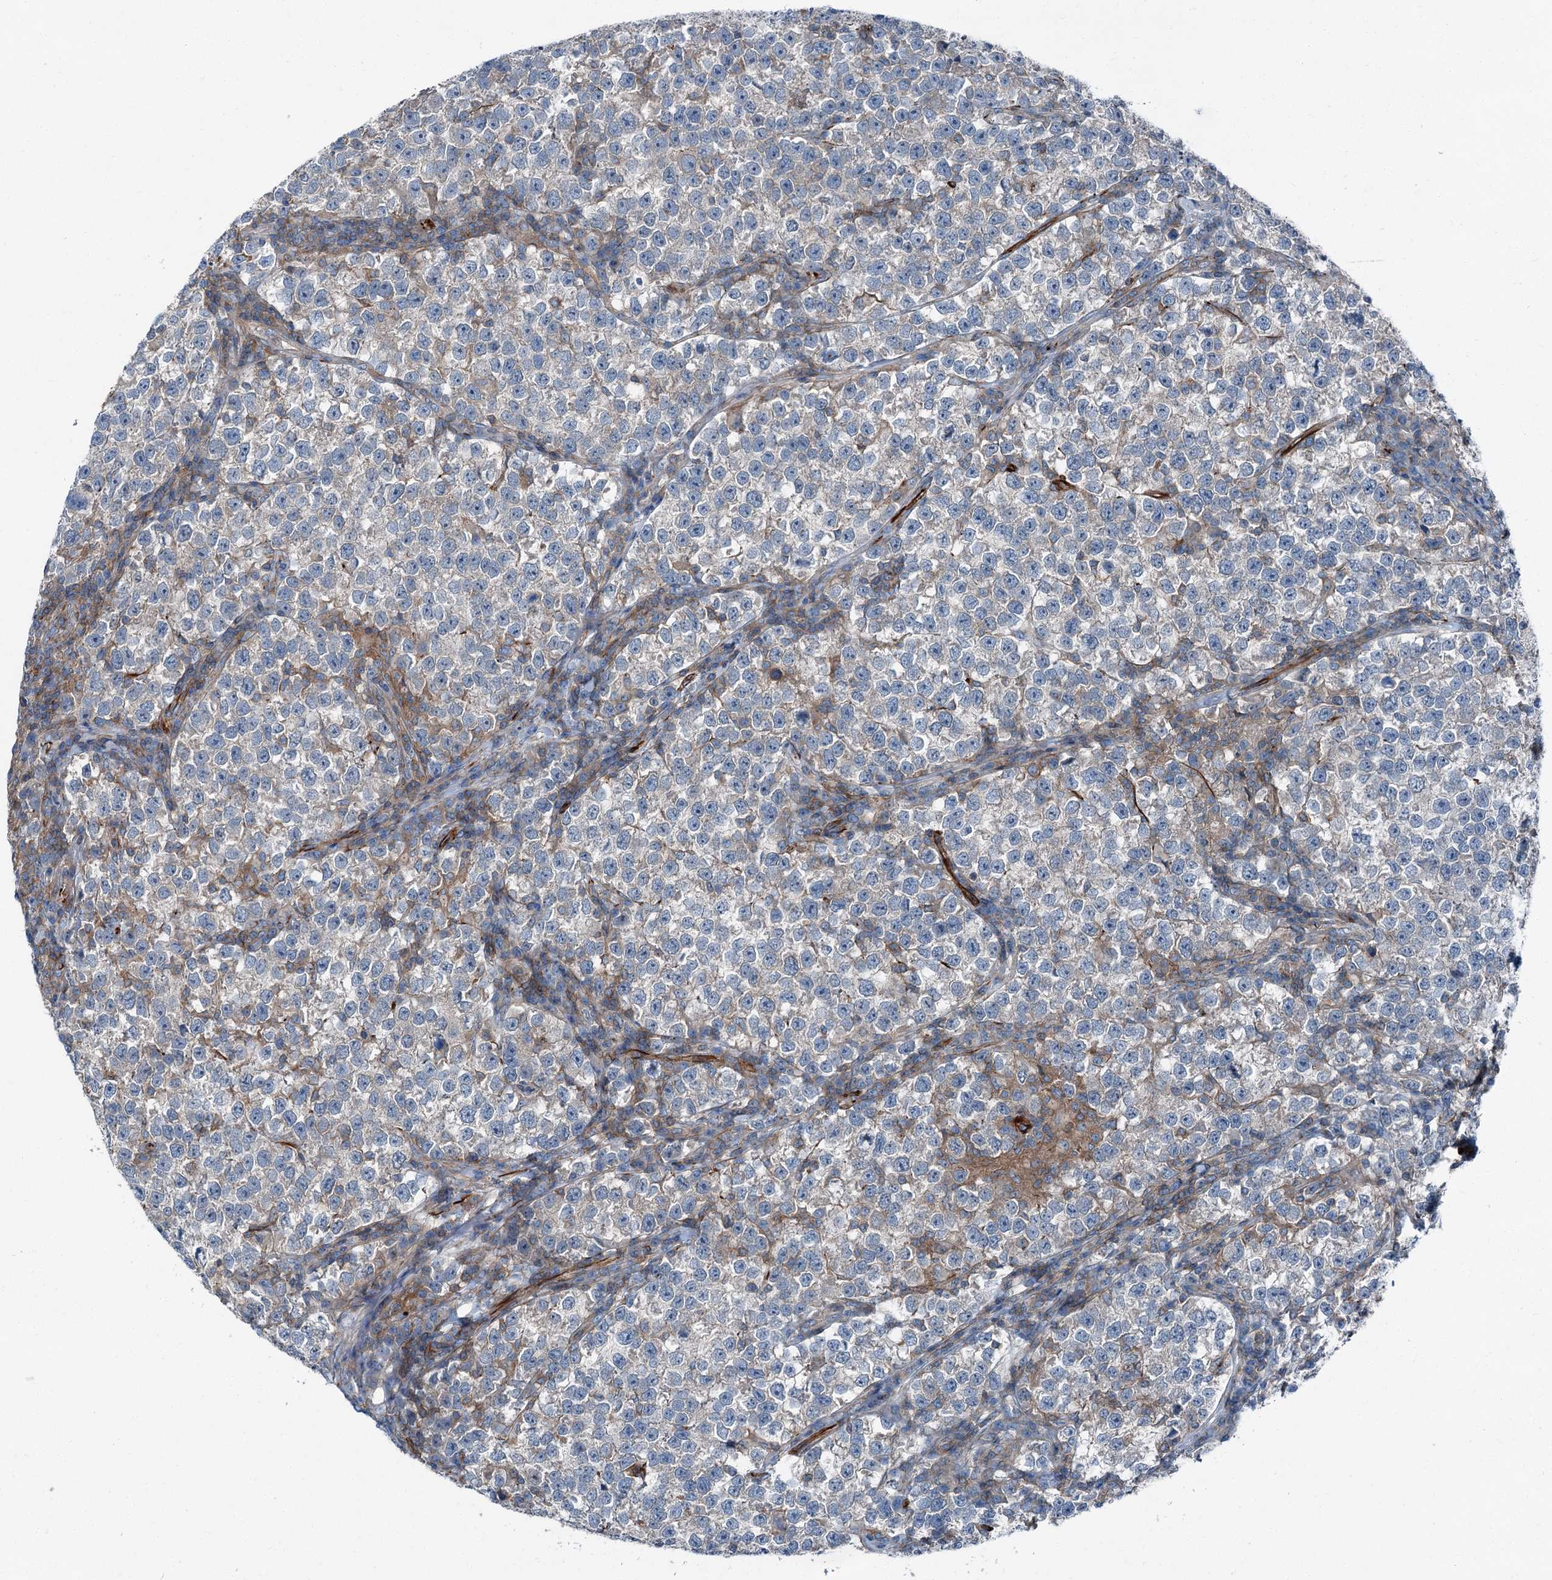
{"staining": {"intensity": "weak", "quantity": "25%-75%", "location": "cytoplasmic/membranous"}, "tissue": "testis cancer", "cell_type": "Tumor cells", "image_type": "cancer", "snomed": [{"axis": "morphology", "description": "Normal tissue, NOS"}, {"axis": "morphology", "description": "Seminoma, NOS"}, {"axis": "topography", "description": "Testis"}], "caption": "About 25%-75% of tumor cells in seminoma (testis) show weak cytoplasmic/membranous protein staining as visualized by brown immunohistochemical staining.", "gene": "AXL", "patient": {"sex": "male", "age": 43}}